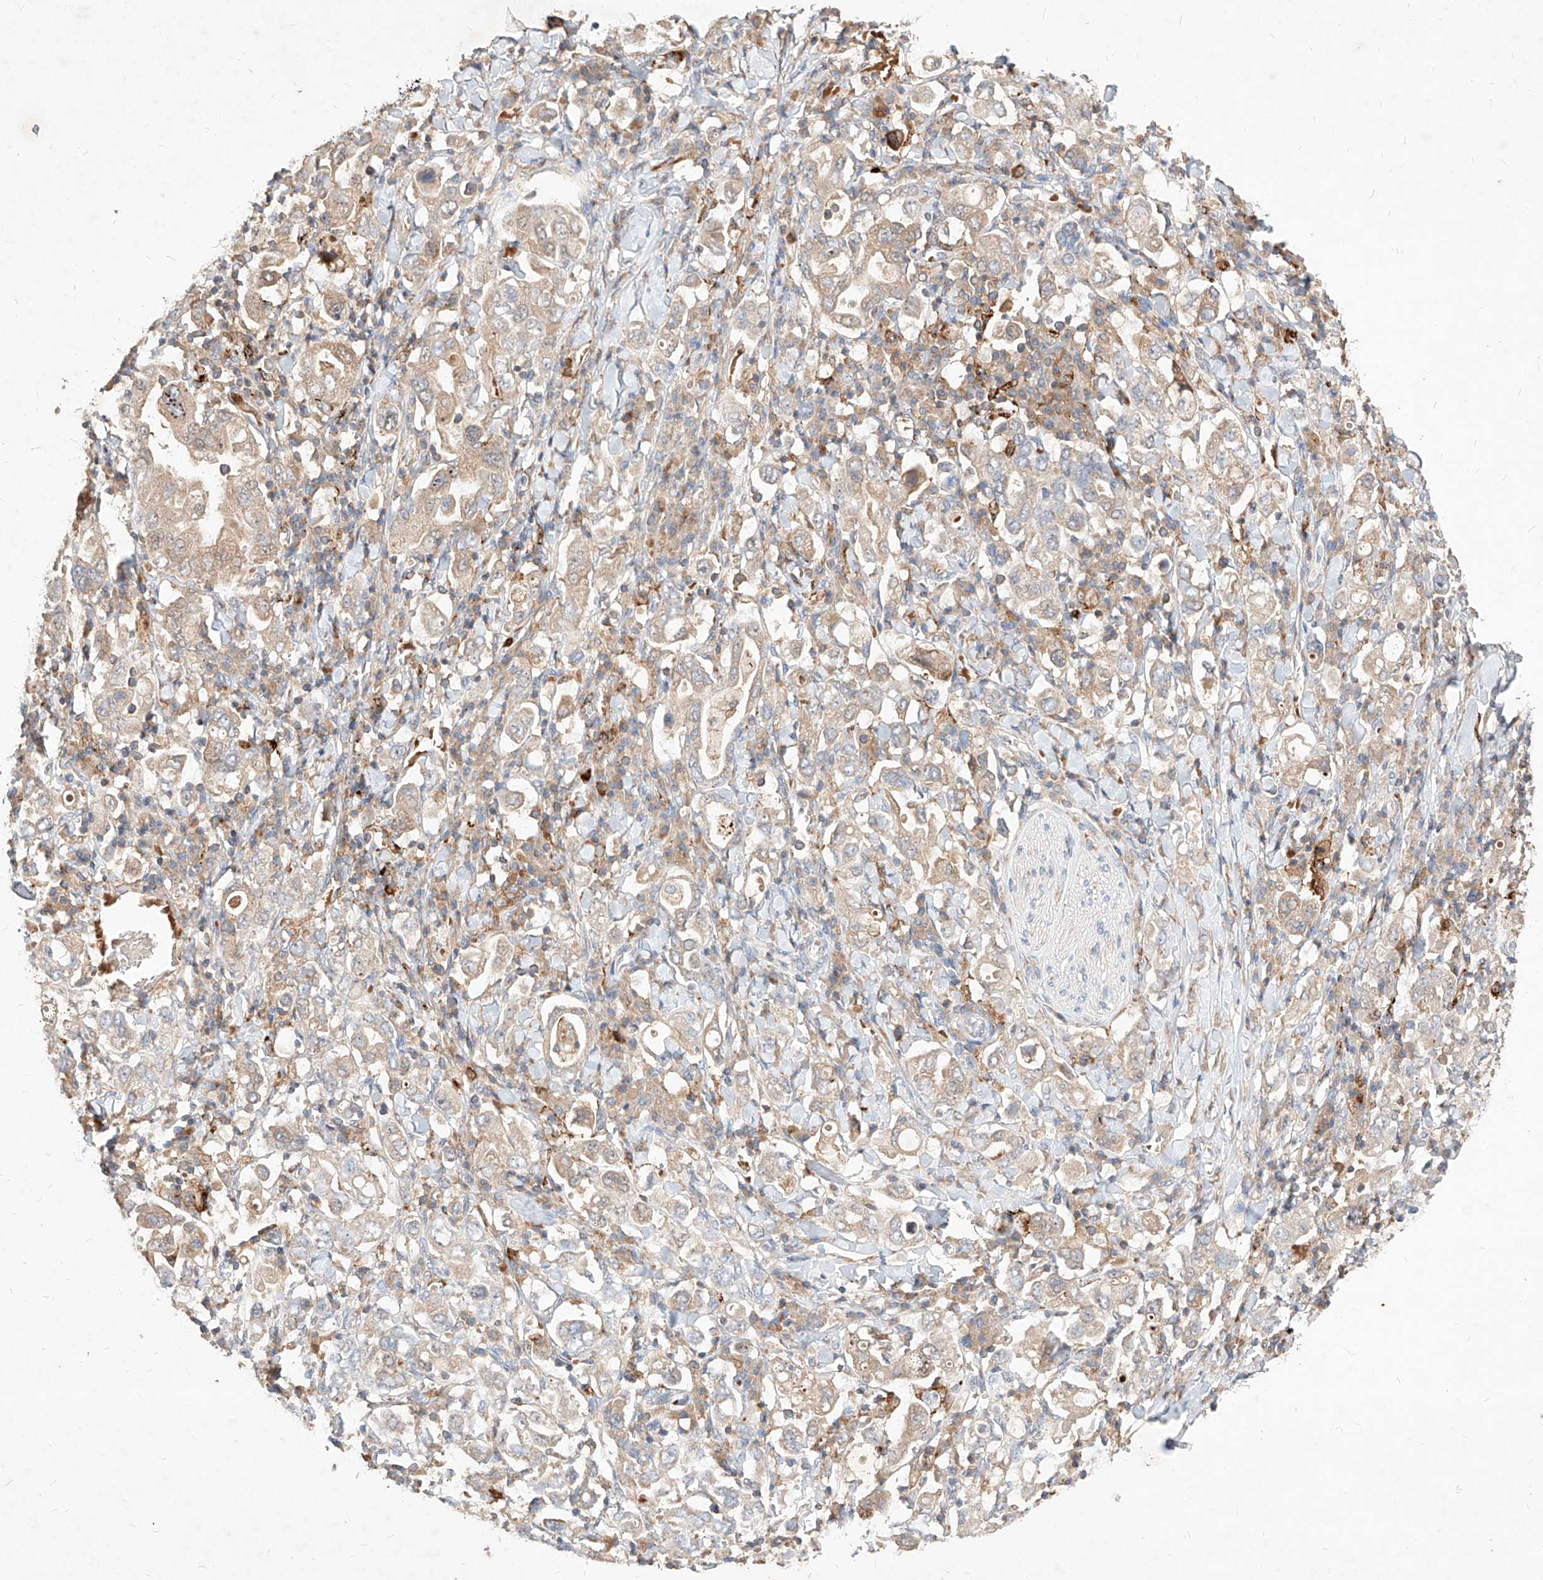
{"staining": {"intensity": "weak", "quantity": "25%-75%", "location": "cytoplasmic/membranous"}, "tissue": "stomach cancer", "cell_type": "Tumor cells", "image_type": "cancer", "snomed": [{"axis": "morphology", "description": "Adenocarcinoma, NOS"}, {"axis": "topography", "description": "Stomach, upper"}], "caption": "IHC image of human stomach cancer (adenocarcinoma) stained for a protein (brown), which demonstrates low levels of weak cytoplasmic/membranous expression in approximately 25%-75% of tumor cells.", "gene": "TSNAX", "patient": {"sex": "male", "age": 62}}